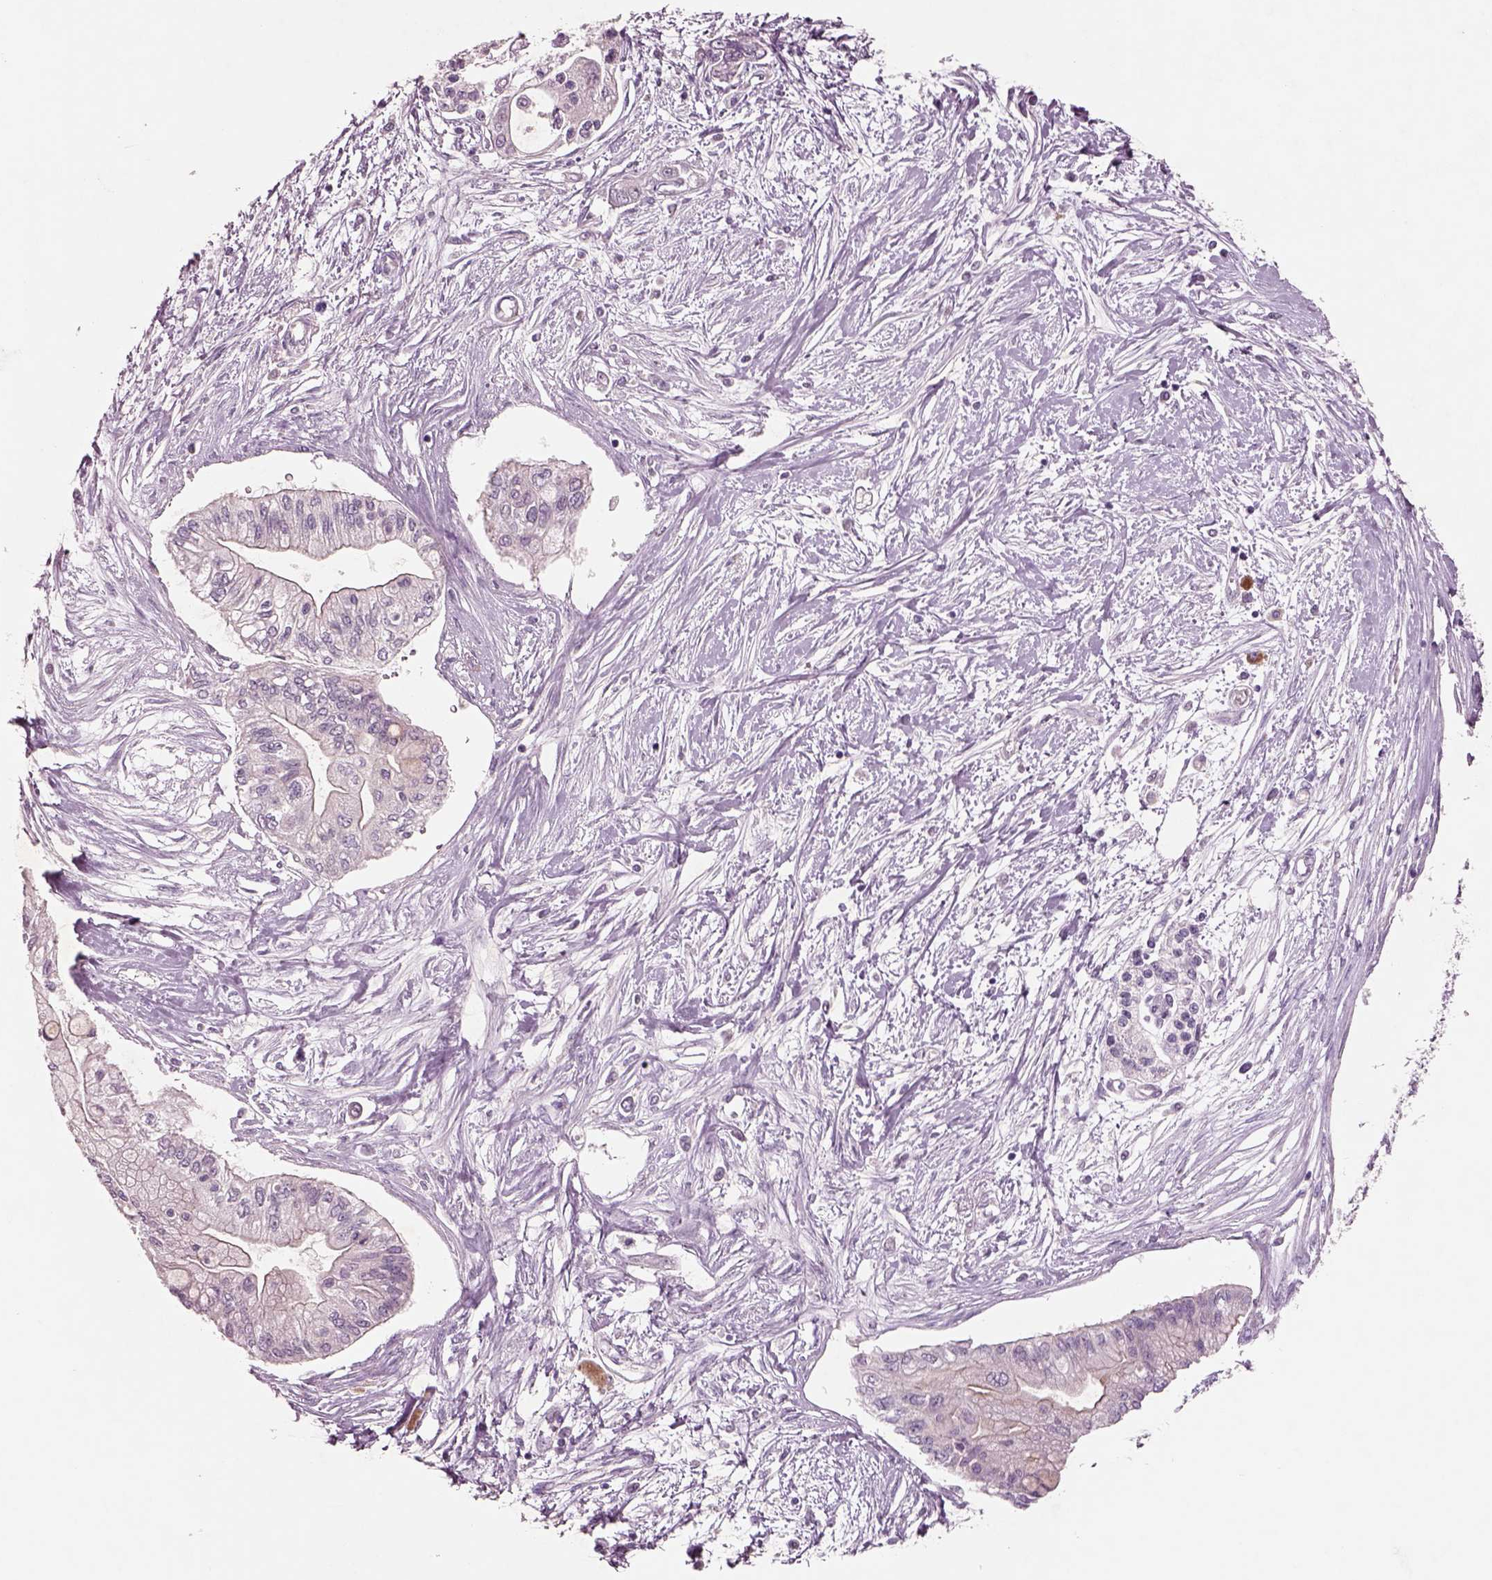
{"staining": {"intensity": "negative", "quantity": "none", "location": "none"}, "tissue": "pancreatic cancer", "cell_type": "Tumor cells", "image_type": "cancer", "snomed": [{"axis": "morphology", "description": "Adenocarcinoma, NOS"}, {"axis": "topography", "description": "Pancreas"}], "caption": "Immunohistochemistry (IHC) of human adenocarcinoma (pancreatic) demonstrates no expression in tumor cells. (DAB (3,3'-diaminobenzidine) immunohistochemistry, high magnification).", "gene": "DUOXA2", "patient": {"sex": "female", "age": 77}}